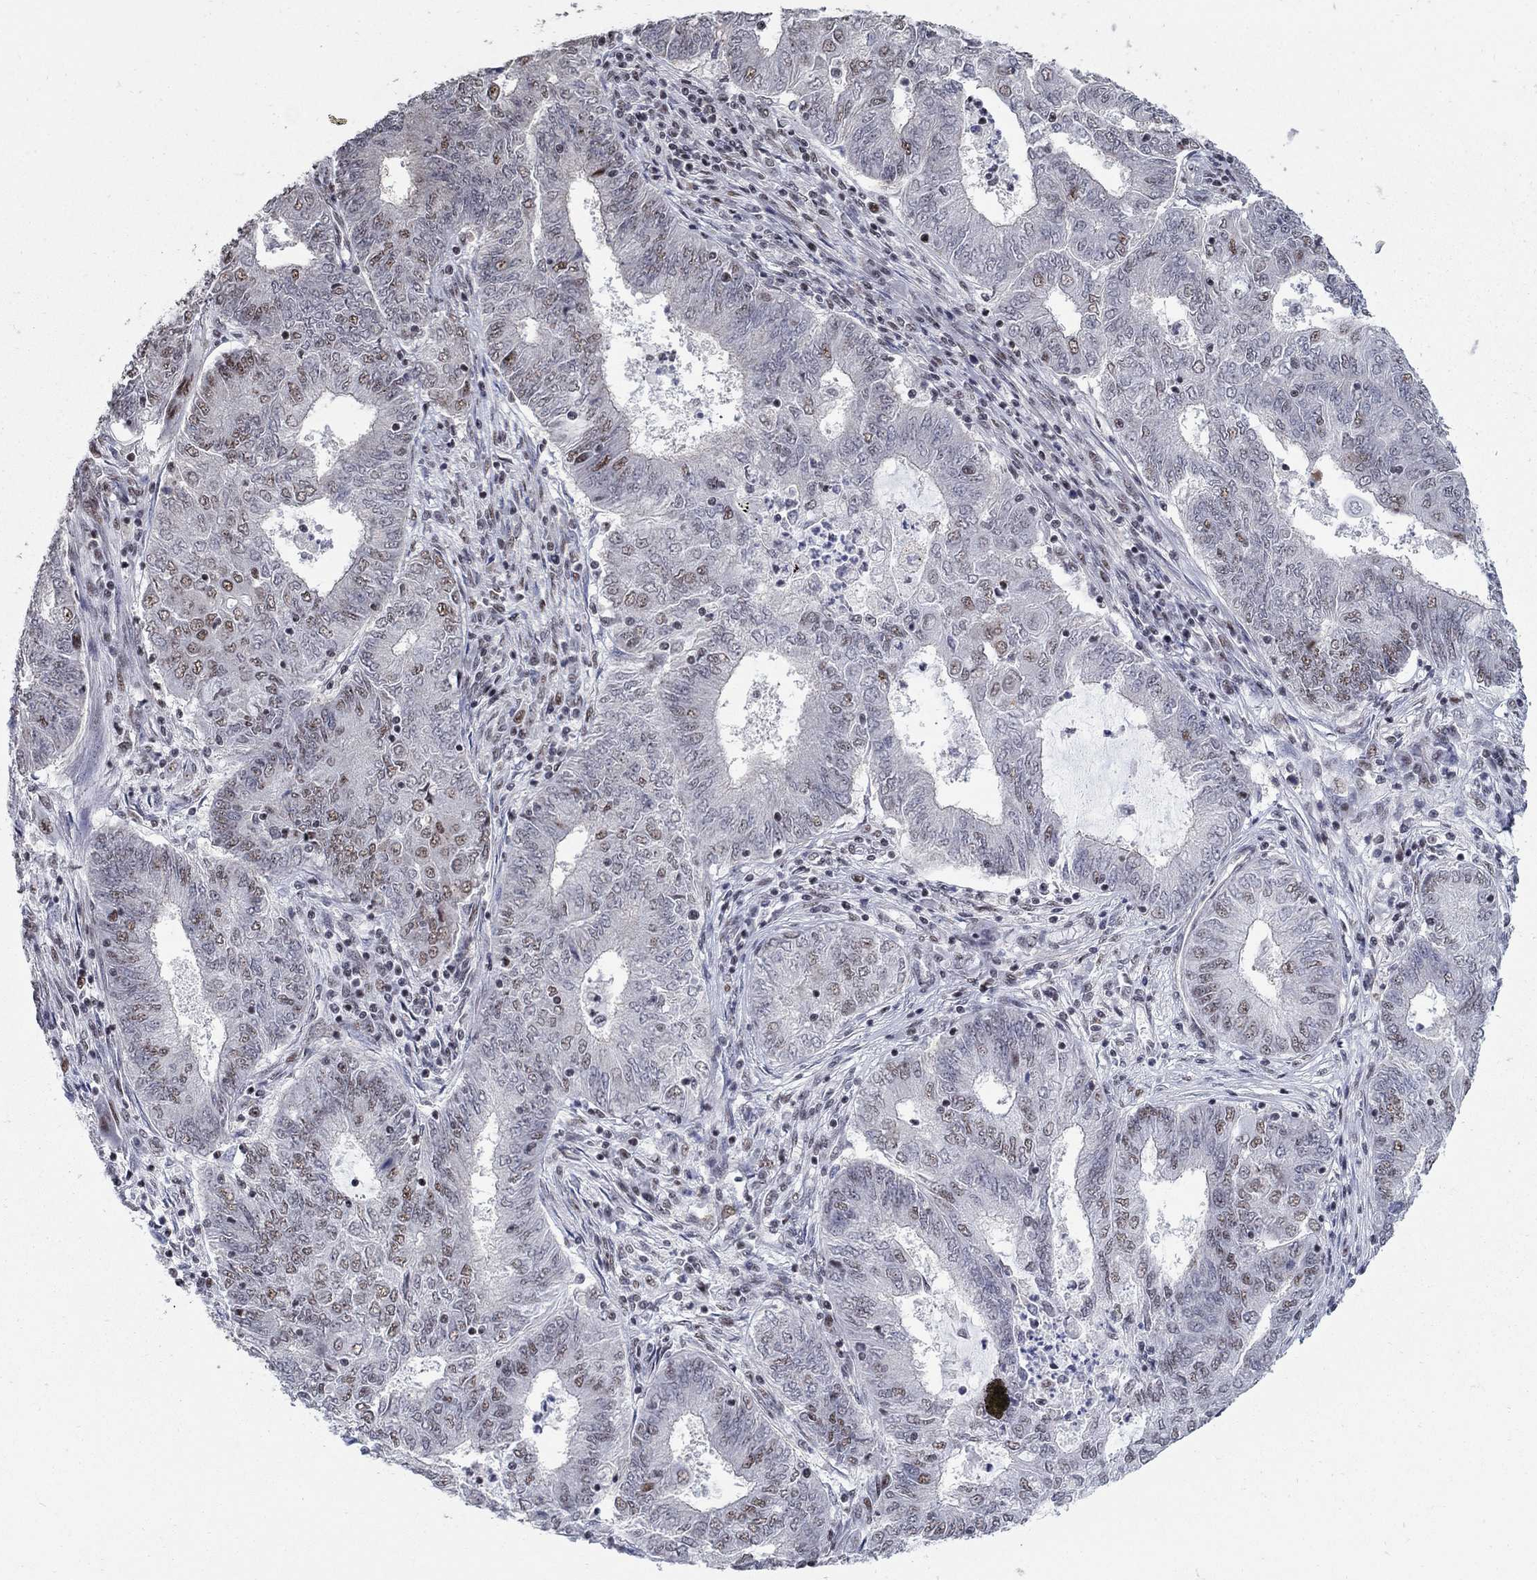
{"staining": {"intensity": "weak", "quantity": "25%-75%", "location": "nuclear"}, "tissue": "endometrial cancer", "cell_type": "Tumor cells", "image_type": "cancer", "snomed": [{"axis": "morphology", "description": "Adenocarcinoma, NOS"}, {"axis": "topography", "description": "Endometrium"}], "caption": "This photomicrograph reveals endometrial cancer stained with immunohistochemistry to label a protein in brown. The nuclear of tumor cells show weak positivity for the protein. Nuclei are counter-stained blue.", "gene": "PNISR", "patient": {"sex": "female", "age": 62}}